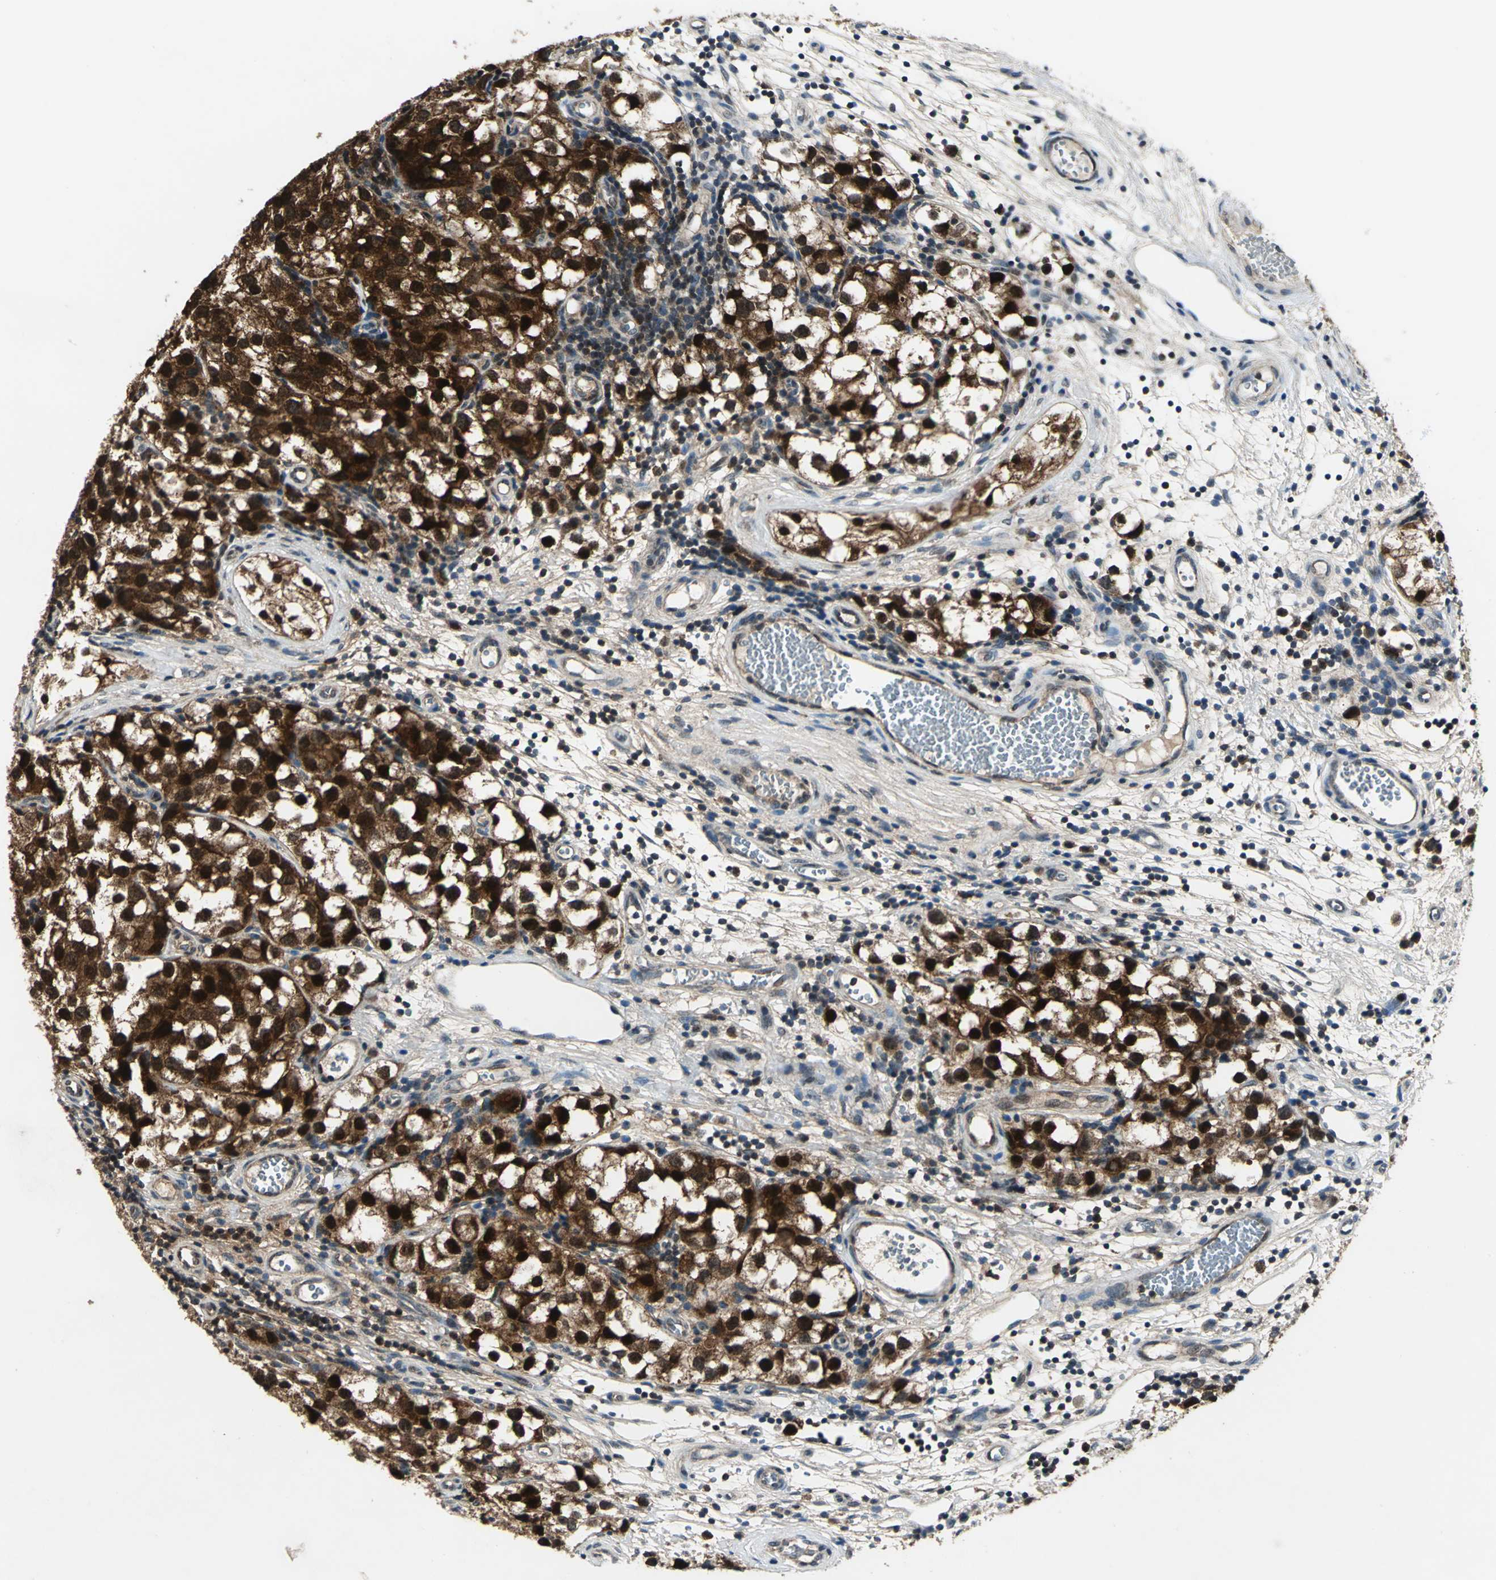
{"staining": {"intensity": "strong", "quantity": ">75%", "location": "cytoplasmic/membranous,nuclear"}, "tissue": "testis cancer", "cell_type": "Tumor cells", "image_type": "cancer", "snomed": [{"axis": "morphology", "description": "Seminoma, NOS"}, {"axis": "topography", "description": "Testis"}], "caption": "Immunohistochemistry photomicrograph of neoplastic tissue: seminoma (testis) stained using immunohistochemistry reveals high levels of strong protein expression localized specifically in the cytoplasmic/membranous and nuclear of tumor cells, appearing as a cytoplasmic/membranous and nuclear brown color.", "gene": "AHSA1", "patient": {"sex": "male", "age": 39}}